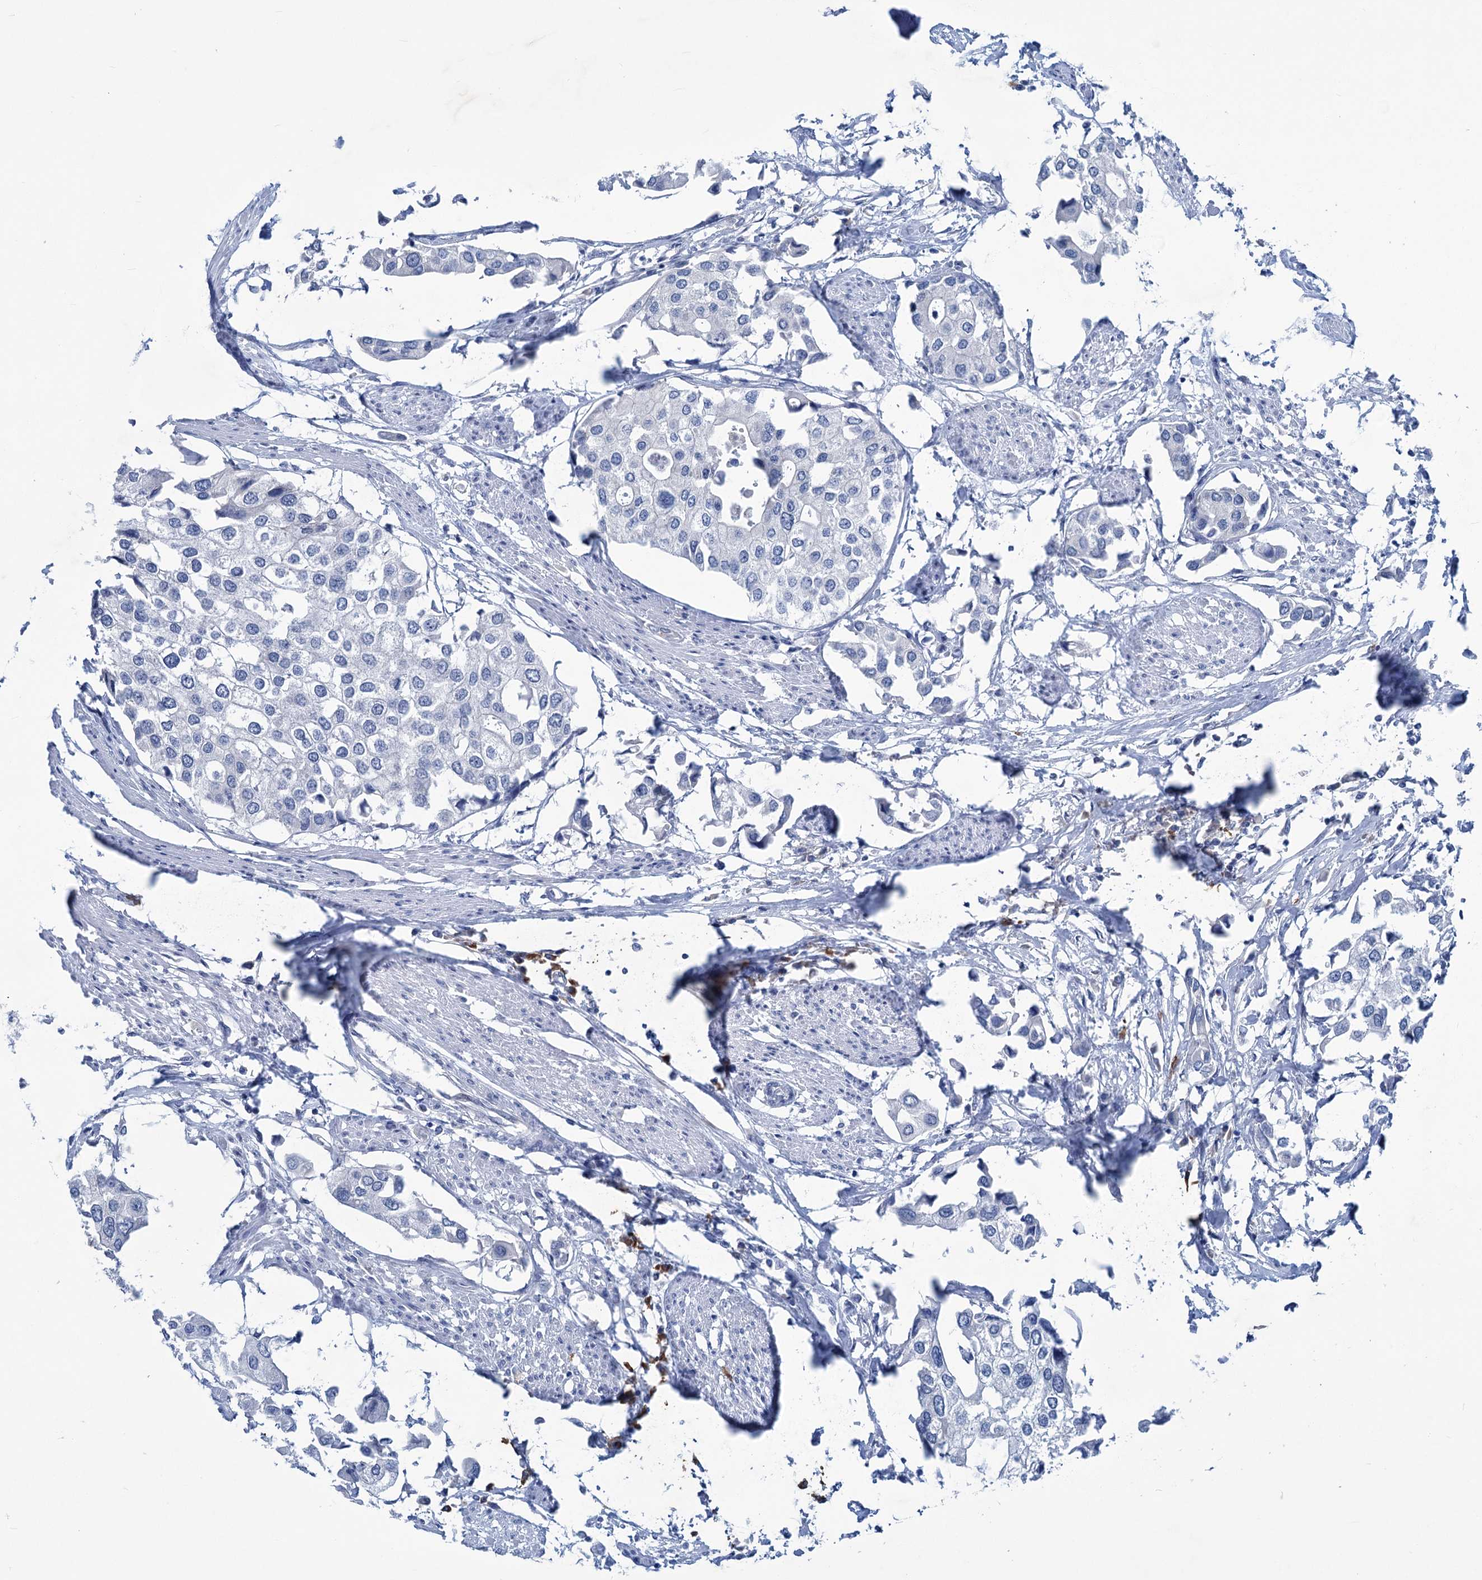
{"staining": {"intensity": "negative", "quantity": "none", "location": "none"}, "tissue": "urothelial cancer", "cell_type": "Tumor cells", "image_type": "cancer", "snomed": [{"axis": "morphology", "description": "Urothelial carcinoma, High grade"}, {"axis": "topography", "description": "Urinary bladder"}], "caption": "Immunohistochemistry photomicrograph of human high-grade urothelial carcinoma stained for a protein (brown), which demonstrates no staining in tumor cells.", "gene": "NEU3", "patient": {"sex": "male", "age": 64}}